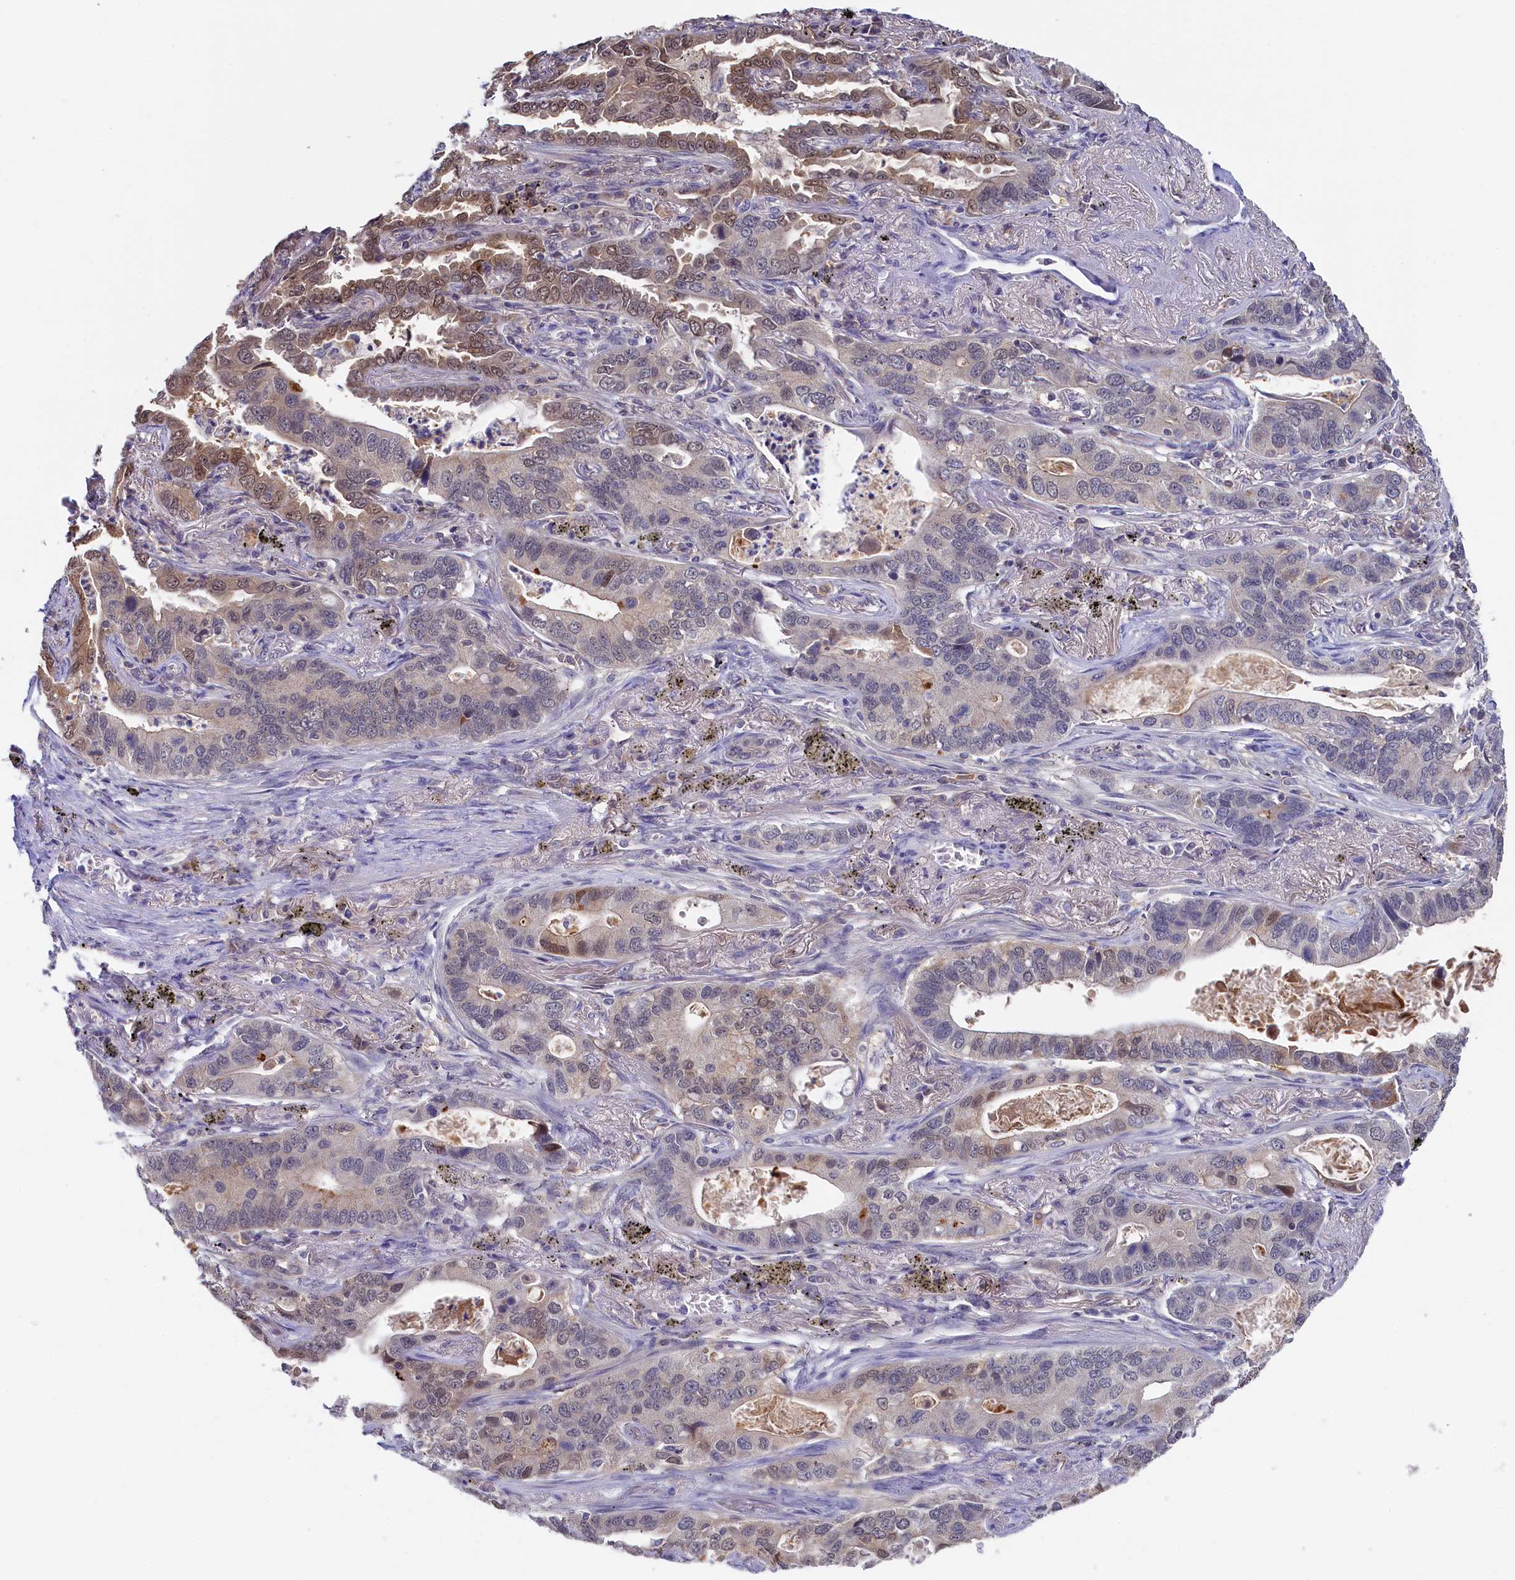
{"staining": {"intensity": "weak", "quantity": "25%-75%", "location": "cytoplasmic/membranous,nuclear"}, "tissue": "lung cancer", "cell_type": "Tumor cells", "image_type": "cancer", "snomed": [{"axis": "morphology", "description": "Adenocarcinoma, NOS"}, {"axis": "topography", "description": "Lung"}], "caption": "Protein expression analysis of lung cancer (adenocarcinoma) exhibits weak cytoplasmic/membranous and nuclear staining in about 25%-75% of tumor cells.", "gene": "C11orf54", "patient": {"sex": "male", "age": 67}}